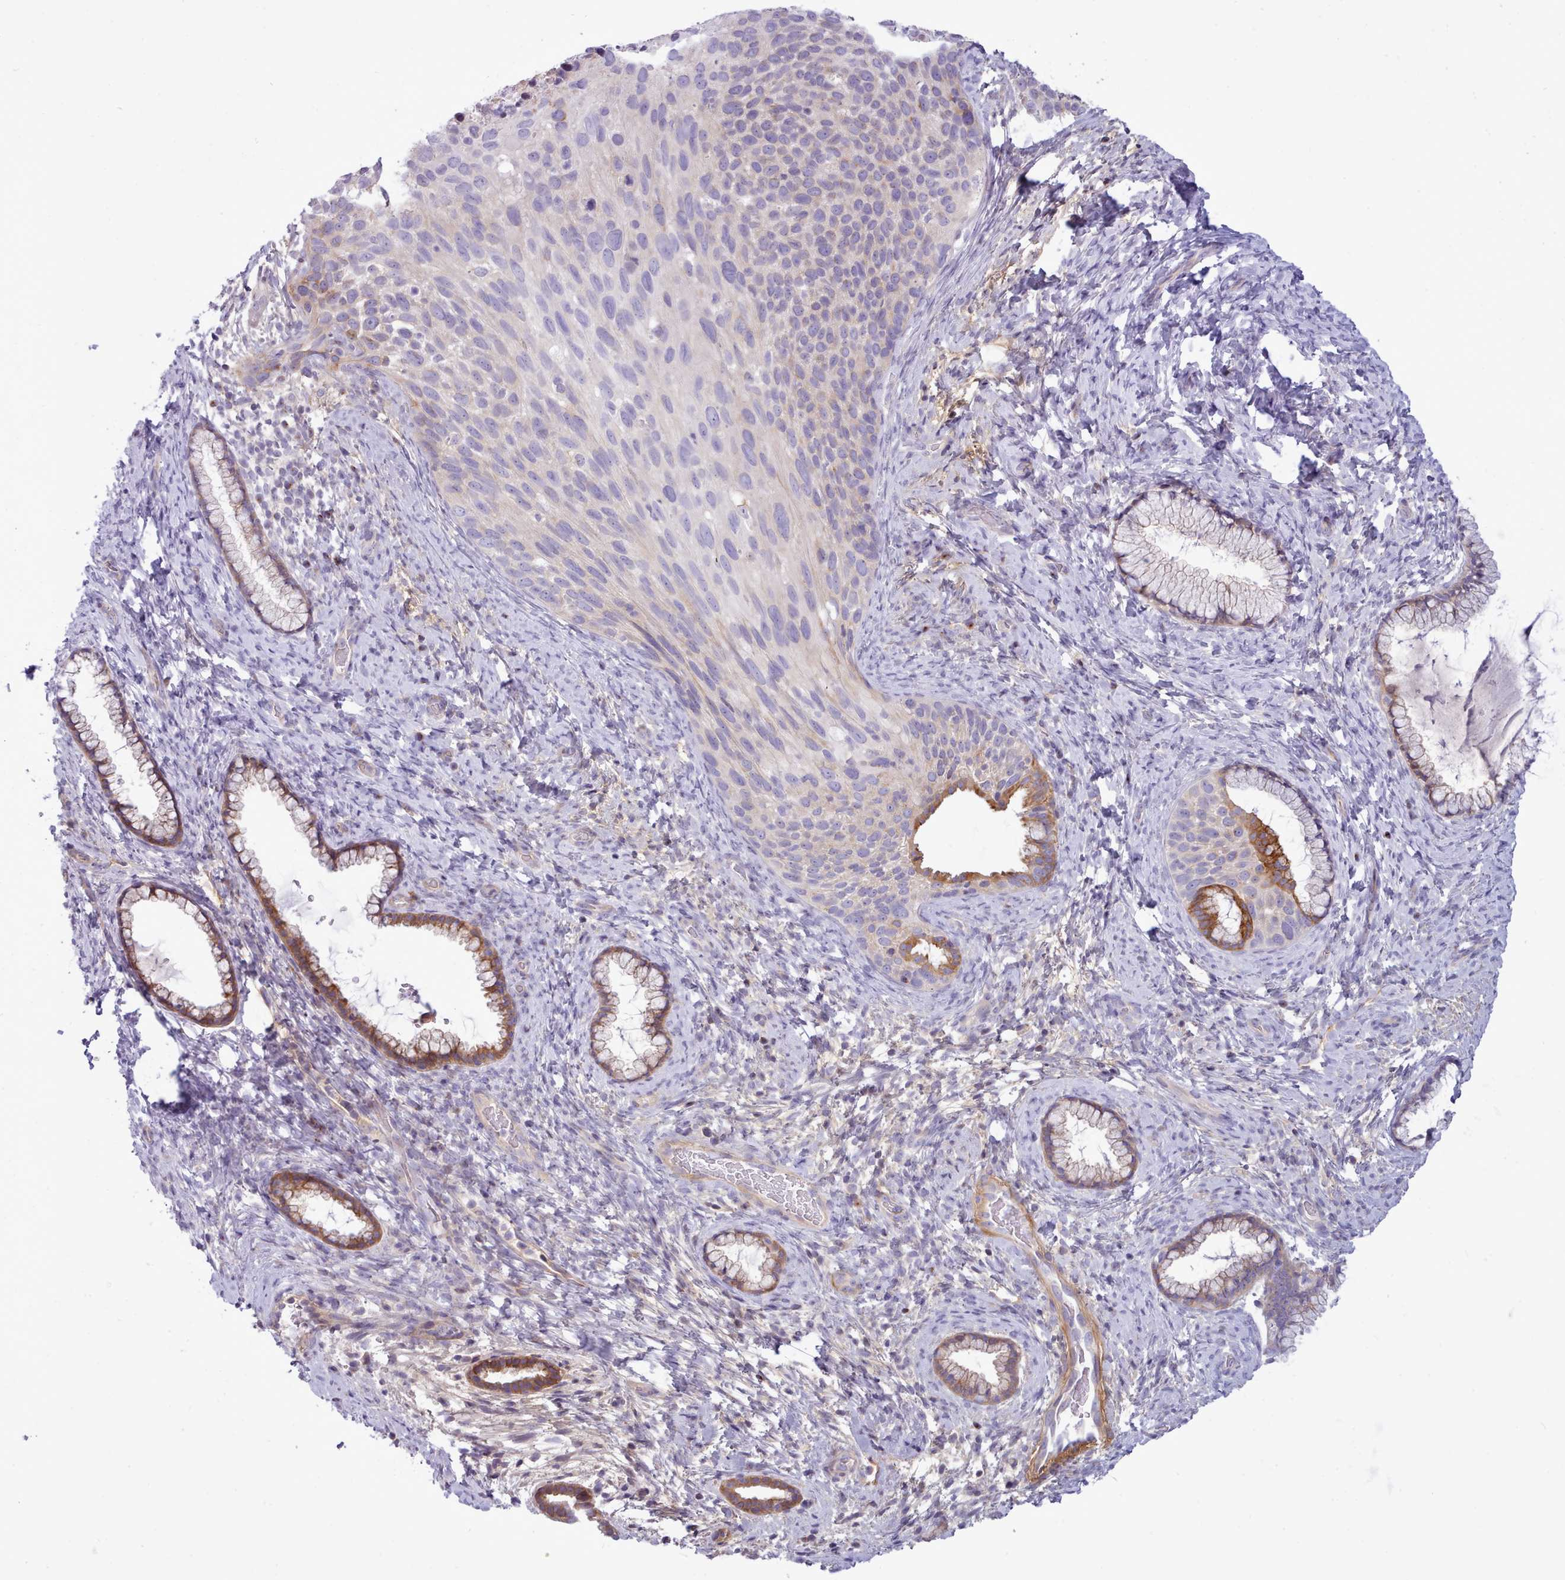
{"staining": {"intensity": "weak", "quantity": "<25%", "location": "cytoplasmic/membranous"}, "tissue": "cervical cancer", "cell_type": "Tumor cells", "image_type": "cancer", "snomed": [{"axis": "morphology", "description": "Squamous cell carcinoma, NOS"}, {"axis": "topography", "description": "Cervix"}], "caption": "This is an immunohistochemistry image of squamous cell carcinoma (cervical). There is no expression in tumor cells.", "gene": "CYP2A13", "patient": {"sex": "female", "age": 80}}